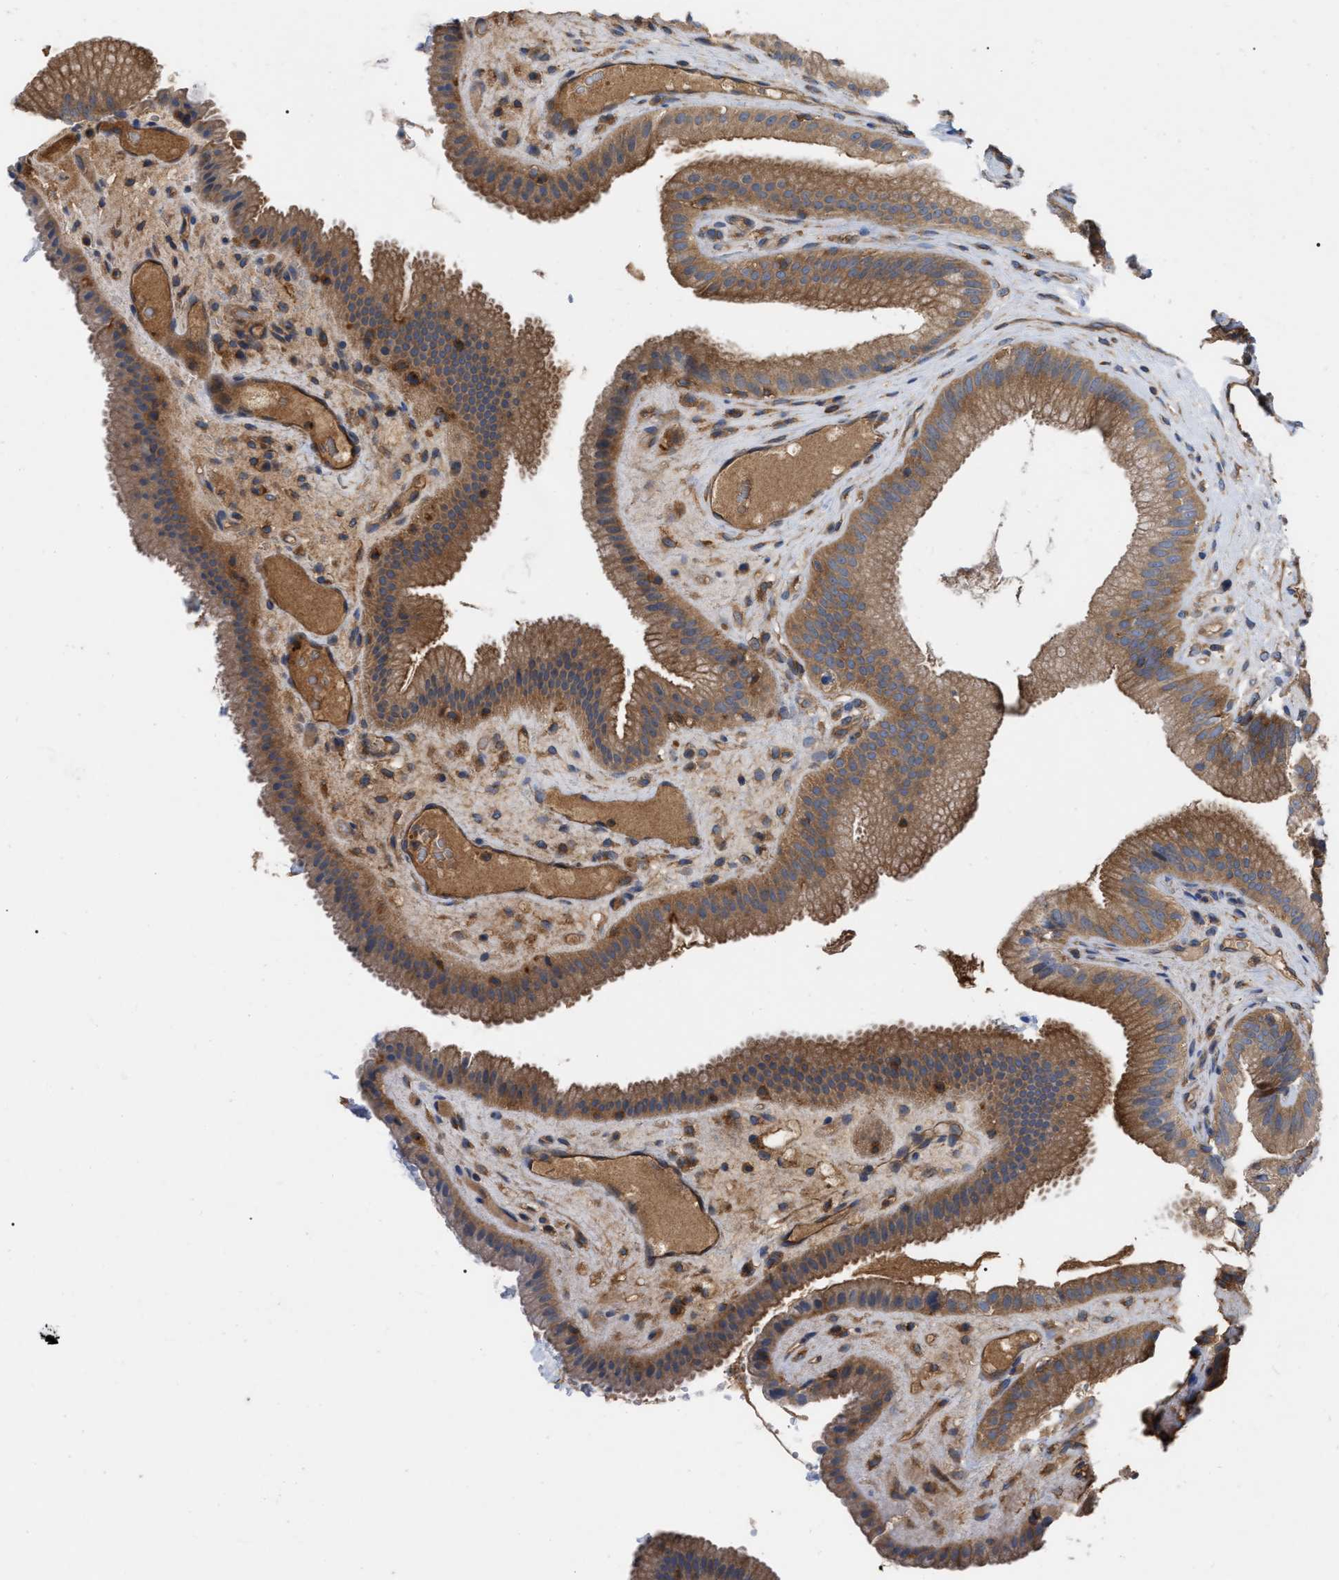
{"staining": {"intensity": "moderate", "quantity": ">75%", "location": "cytoplasmic/membranous"}, "tissue": "gallbladder", "cell_type": "Glandular cells", "image_type": "normal", "snomed": [{"axis": "morphology", "description": "Normal tissue, NOS"}, {"axis": "topography", "description": "Gallbladder"}], "caption": "Human gallbladder stained for a protein (brown) reveals moderate cytoplasmic/membranous positive staining in approximately >75% of glandular cells.", "gene": "RABEP1", "patient": {"sex": "male", "age": 54}}